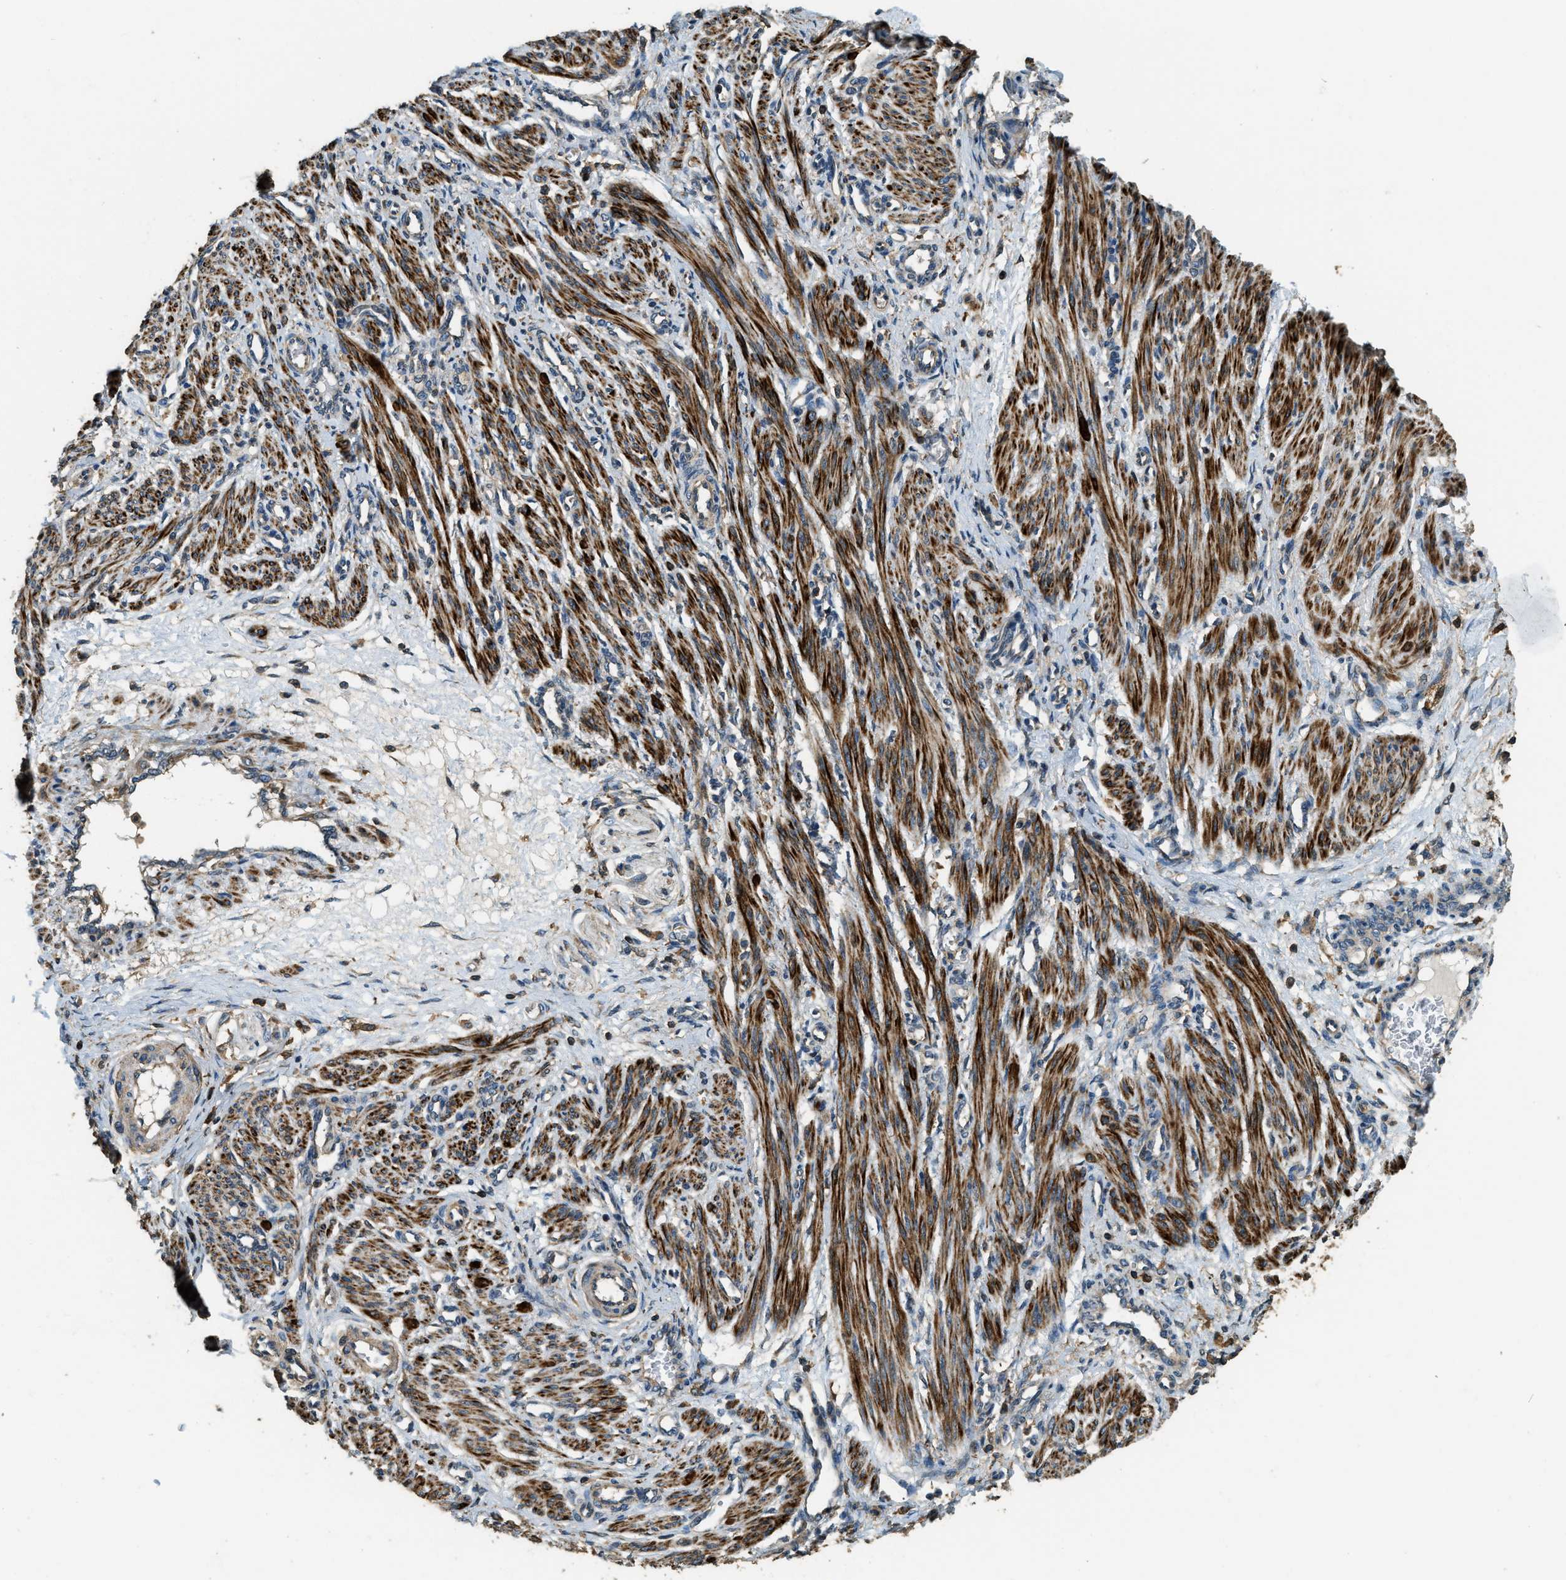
{"staining": {"intensity": "strong", "quantity": ">75%", "location": "cytoplasmic/membranous"}, "tissue": "smooth muscle", "cell_type": "Smooth muscle cells", "image_type": "normal", "snomed": [{"axis": "morphology", "description": "Normal tissue, NOS"}, {"axis": "topography", "description": "Endometrium"}], "caption": "IHC staining of normal smooth muscle, which exhibits high levels of strong cytoplasmic/membranous positivity in about >75% of smooth muscle cells indicating strong cytoplasmic/membranous protein staining. The staining was performed using DAB (brown) for protein detection and nuclei were counterstained in hematoxylin (blue).", "gene": "ERGIC1", "patient": {"sex": "female", "age": 33}}